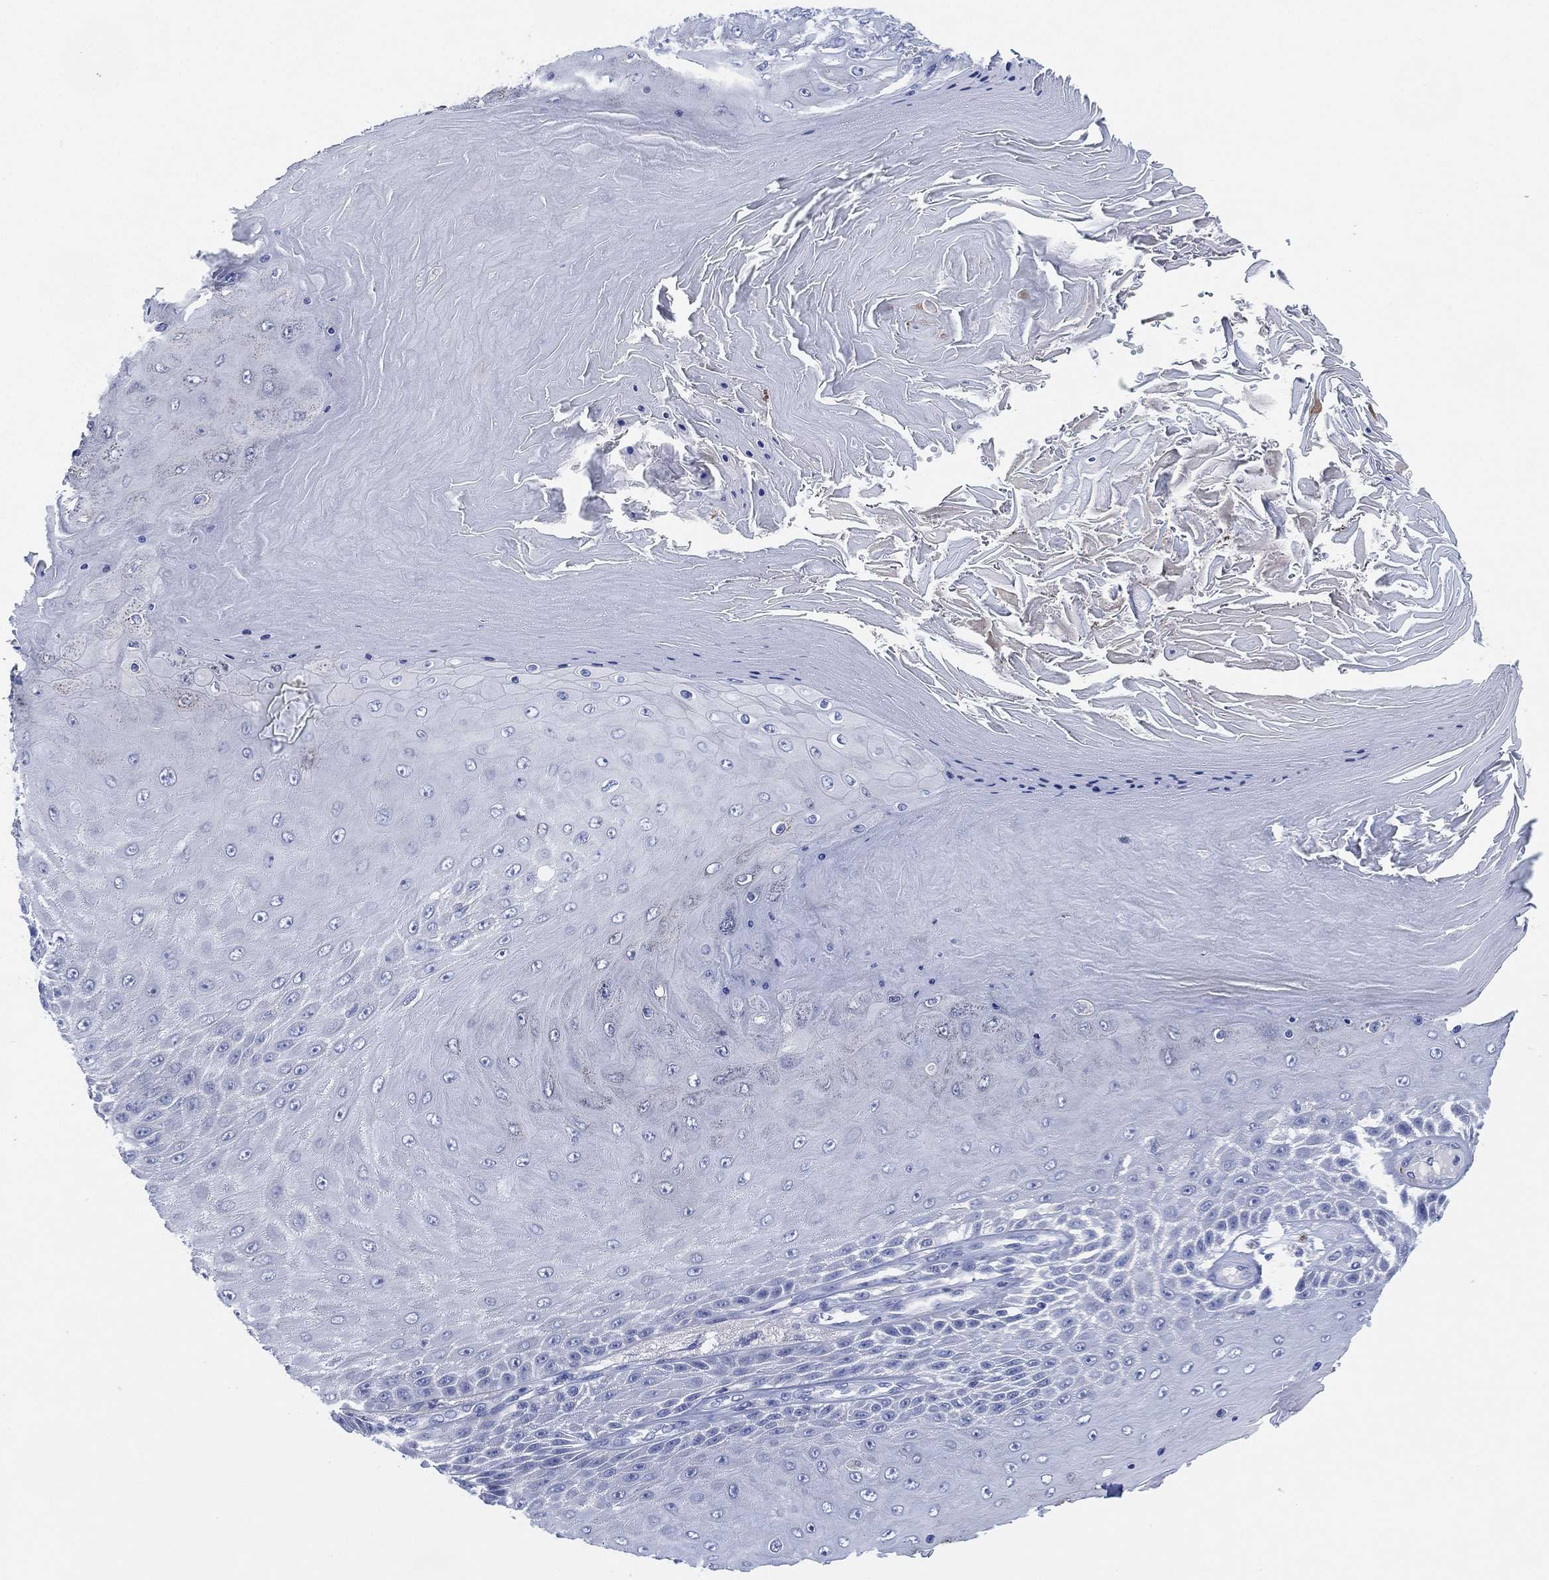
{"staining": {"intensity": "negative", "quantity": "none", "location": "none"}, "tissue": "skin cancer", "cell_type": "Tumor cells", "image_type": "cancer", "snomed": [{"axis": "morphology", "description": "Squamous cell carcinoma, NOS"}, {"axis": "topography", "description": "Skin"}], "caption": "Immunohistochemistry image of skin squamous cell carcinoma stained for a protein (brown), which displays no positivity in tumor cells.", "gene": "ADAD2", "patient": {"sex": "male", "age": 62}}